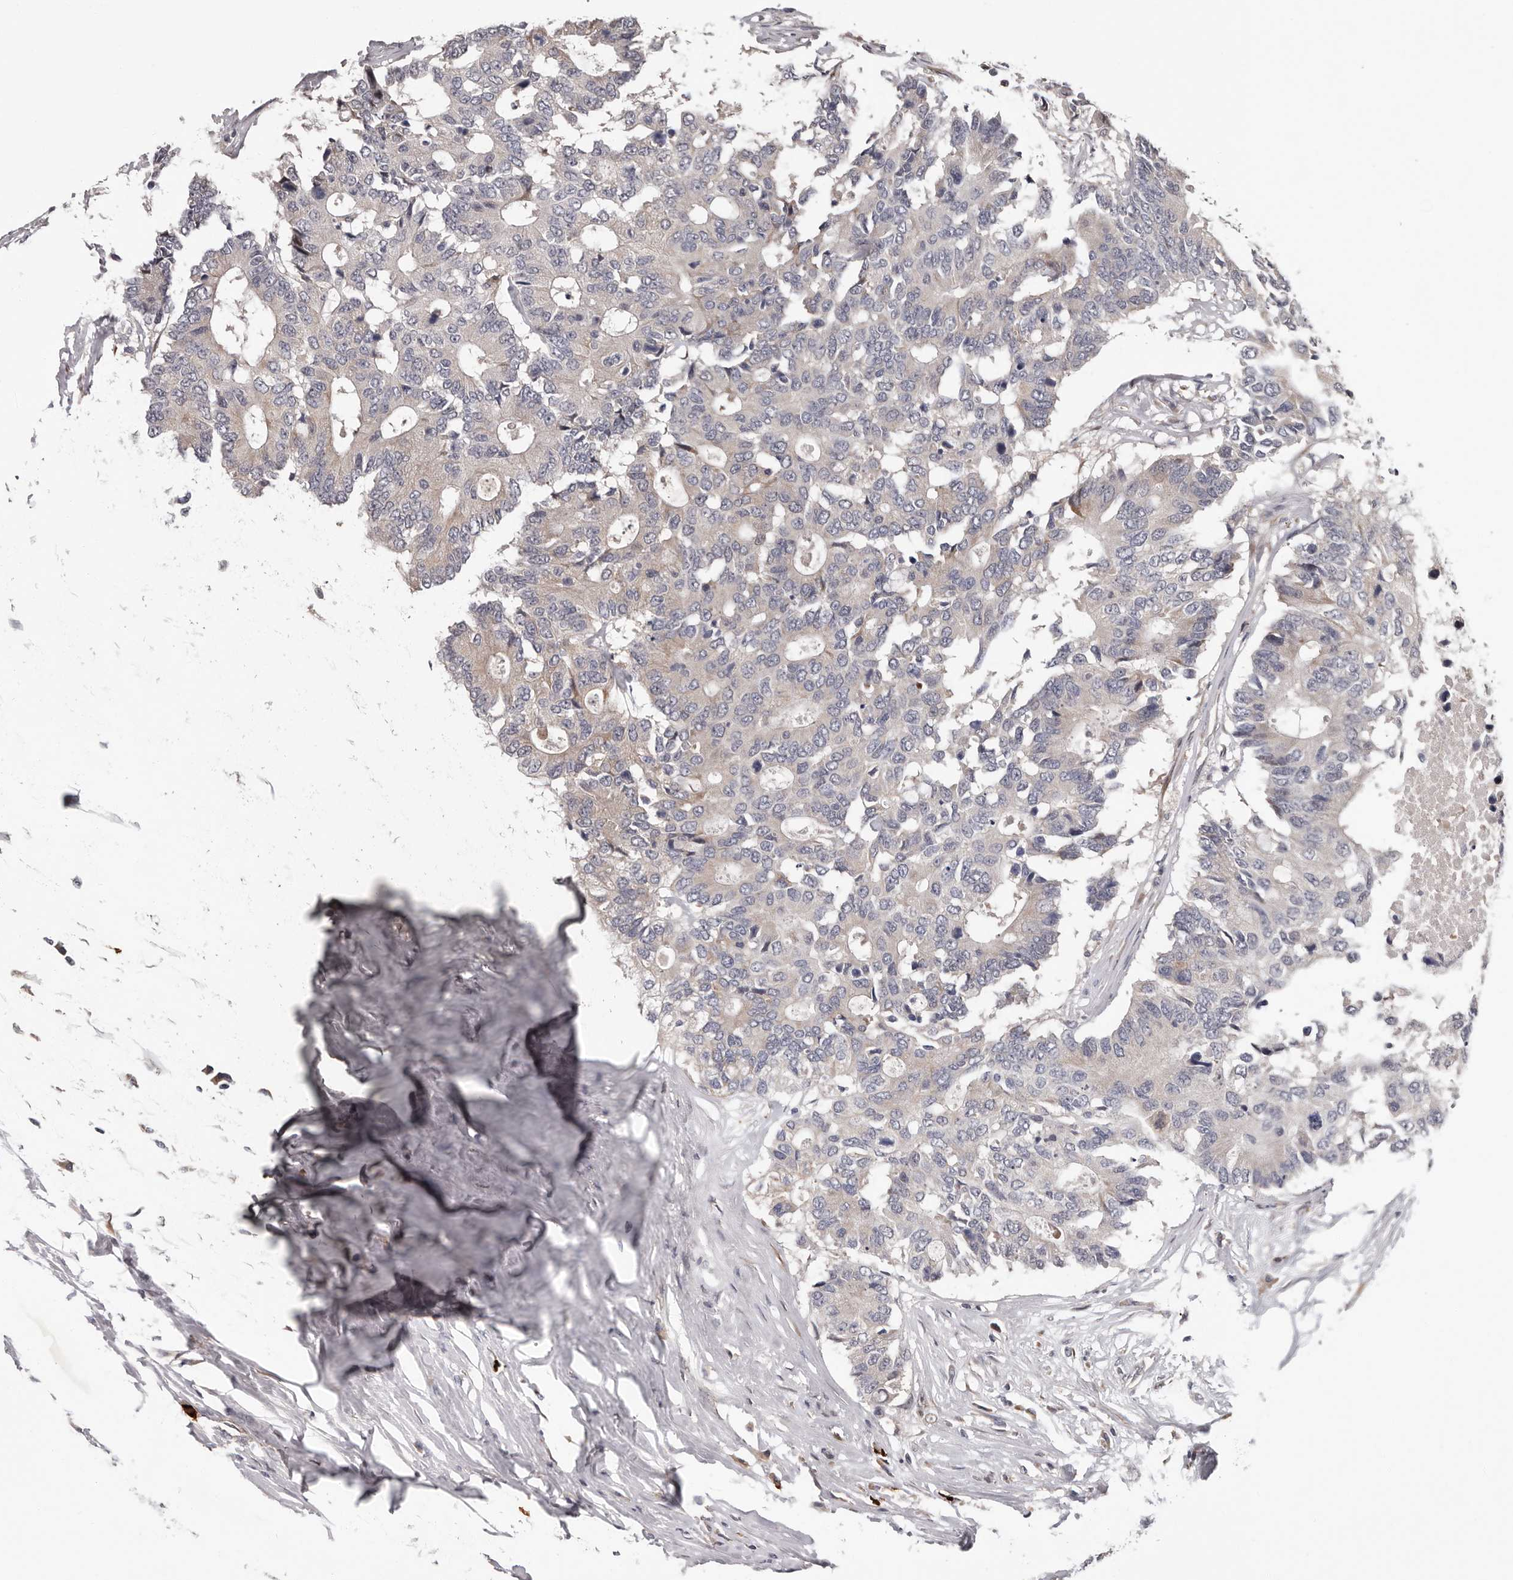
{"staining": {"intensity": "weak", "quantity": "<25%", "location": "cytoplasmic/membranous"}, "tissue": "colorectal cancer", "cell_type": "Tumor cells", "image_type": "cancer", "snomed": [{"axis": "morphology", "description": "Adenocarcinoma, NOS"}, {"axis": "topography", "description": "Colon"}], "caption": "A high-resolution histopathology image shows IHC staining of colorectal cancer (adenocarcinoma), which demonstrates no significant positivity in tumor cells.", "gene": "MED8", "patient": {"sex": "male", "age": 71}}